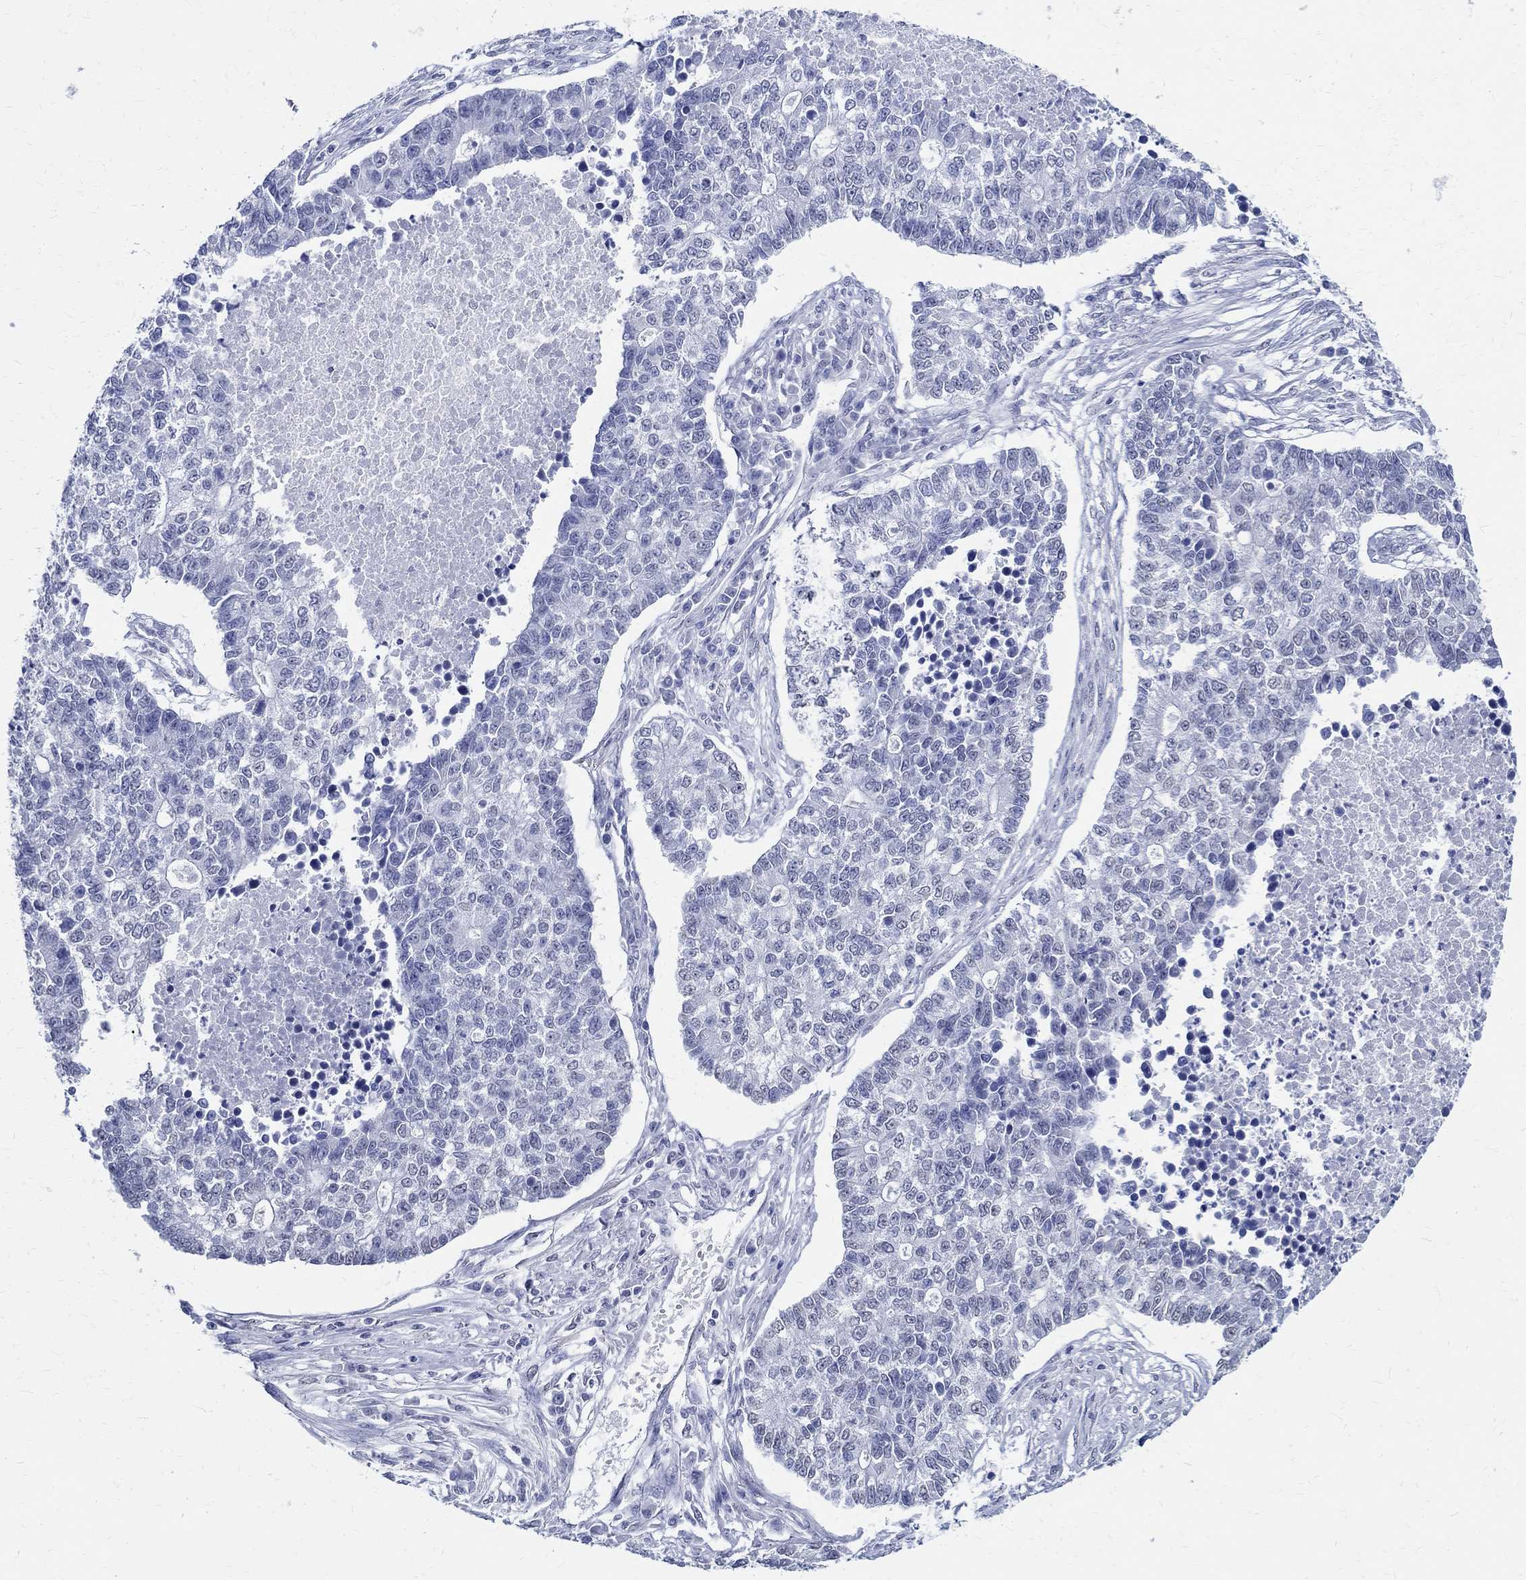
{"staining": {"intensity": "negative", "quantity": "none", "location": "none"}, "tissue": "lung cancer", "cell_type": "Tumor cells", "image_type": "cancer", "snomed": [{"axis": "morphology", "description": "Adenocarcinoma, NOS"}, {"axis": "topography", "description": "Lung"}], "caption": "A photomicrograph of human lung cancer is negative for staining in tumor cells.", "gene": "TSPAN16", "patient": {"sex": "male", "age": 57}}